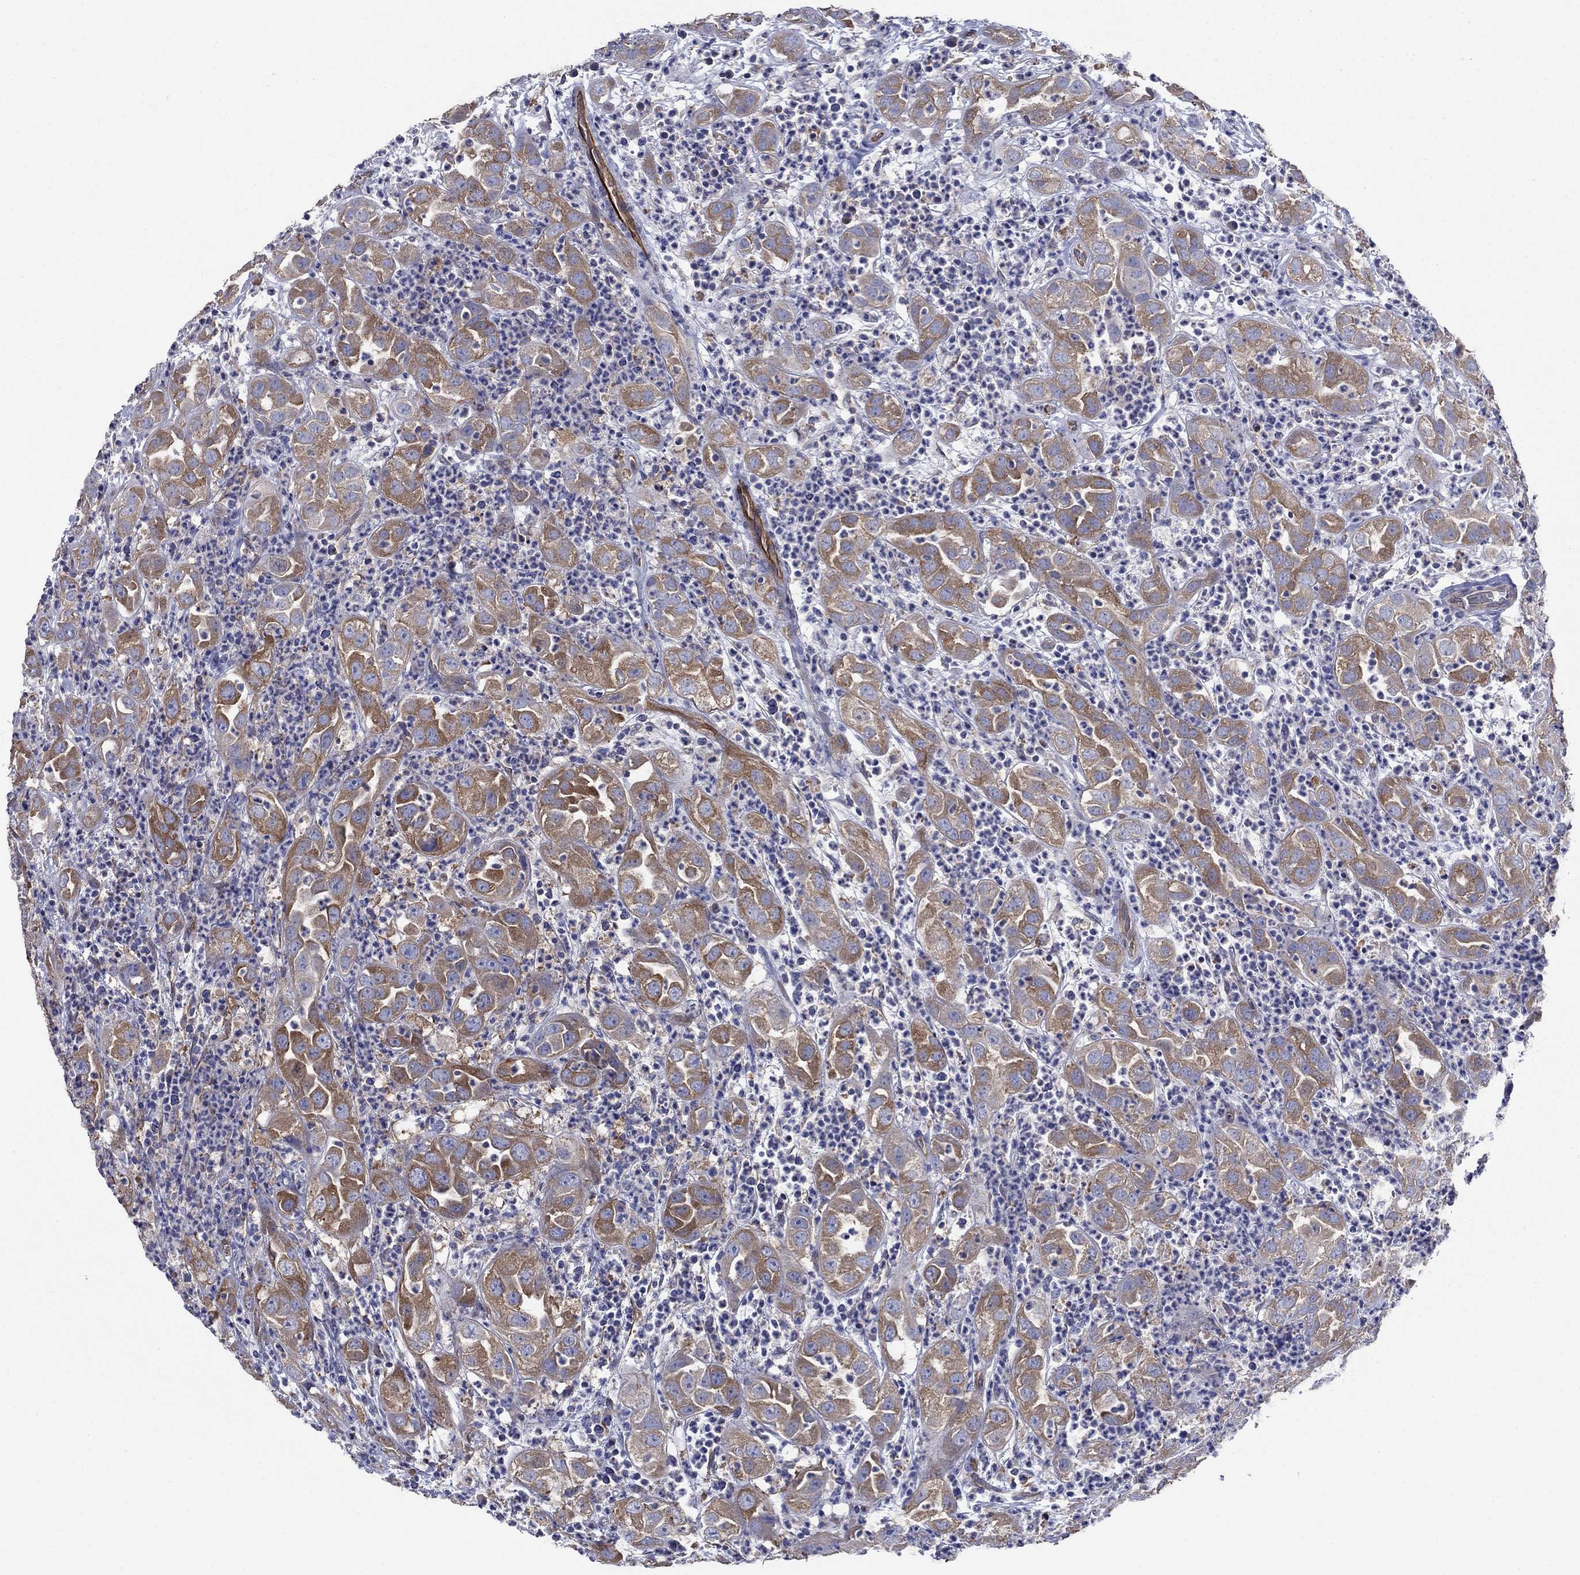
{"staining": {"intensity": "strong", "quantity": "25%-75%", "location": "cytoplasmic/membranous"}, "tissue": "urothelial cancer", "cell_type": "Tumor cells", "image_type": "cancer", "snomed": [{"axis": "morphology", "description": "Urothelial carcinoma, High grade"}, {"axis": "topography", "description": "Urinary bladder"}], "caption": "Protein analysis of high-grade urothelial carcinoma tissue displays strong cytoplasmic/membranous staining in about 25%-75% of tumor cells.", "gene": "FLNC", "patient": {"sex": "female", "age": 41}}